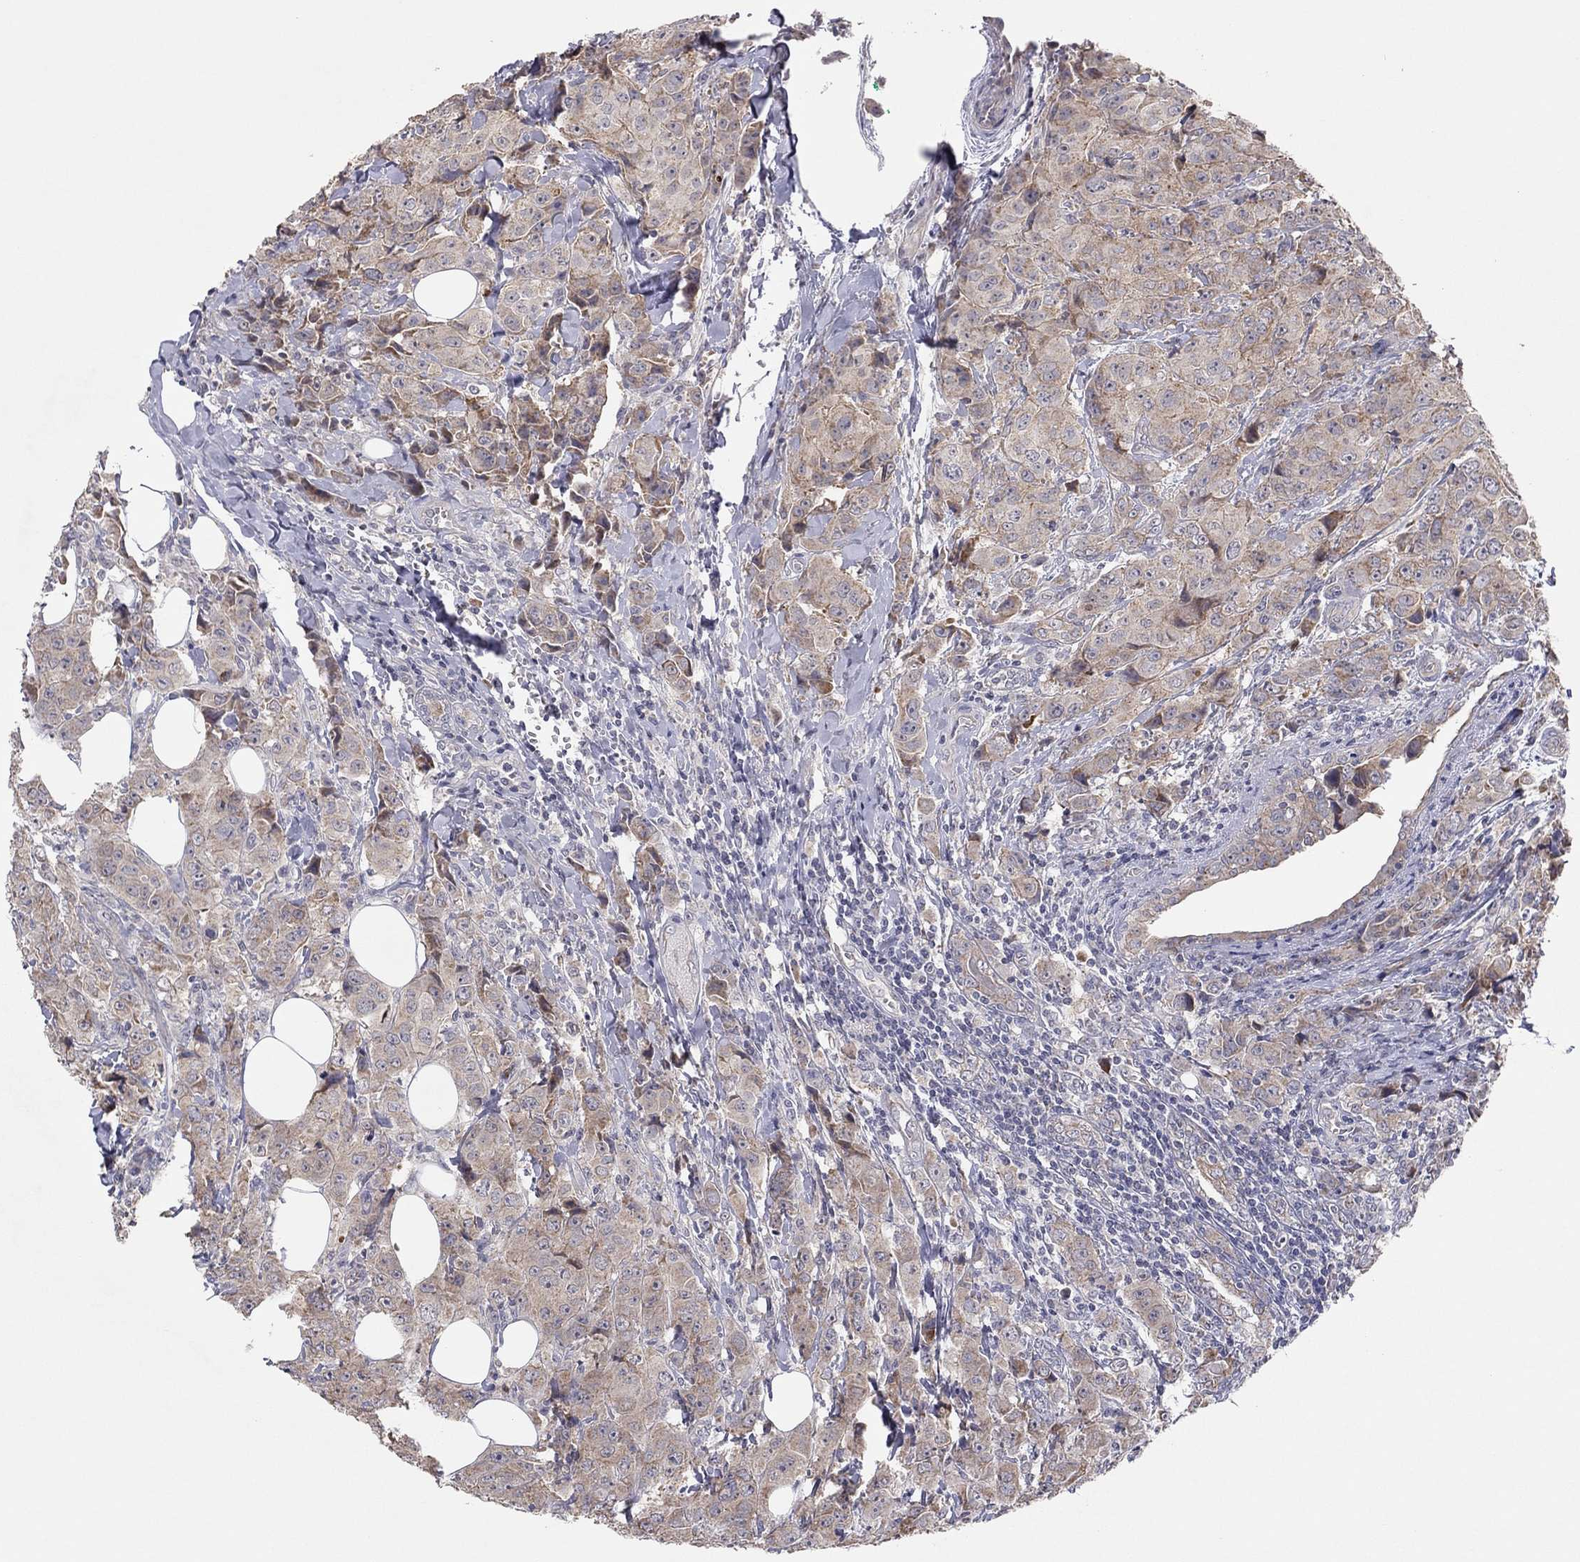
{"staining": {"intensity": "weak", "quantity": "25%-75%", "location": "cytoplasmic/membranous"}, "tissue": "breast cancer", "cell_type": "Tumor cells", "image_type": "cancer", "snomed": [{"axis": "morphology", "description": "Duct carcinoma"}, {"axis": "topography", "description": "Breast"}], "caption": "Immunohistochemistry (DAB) staining of intraductal carcinoma (breast) reveals weak cytoplasmic/membranous protein staining in approximately 25%-75% of tumor cells.", "gene": "CRACDL", "patient": {"sex": "female", "age": 43}}